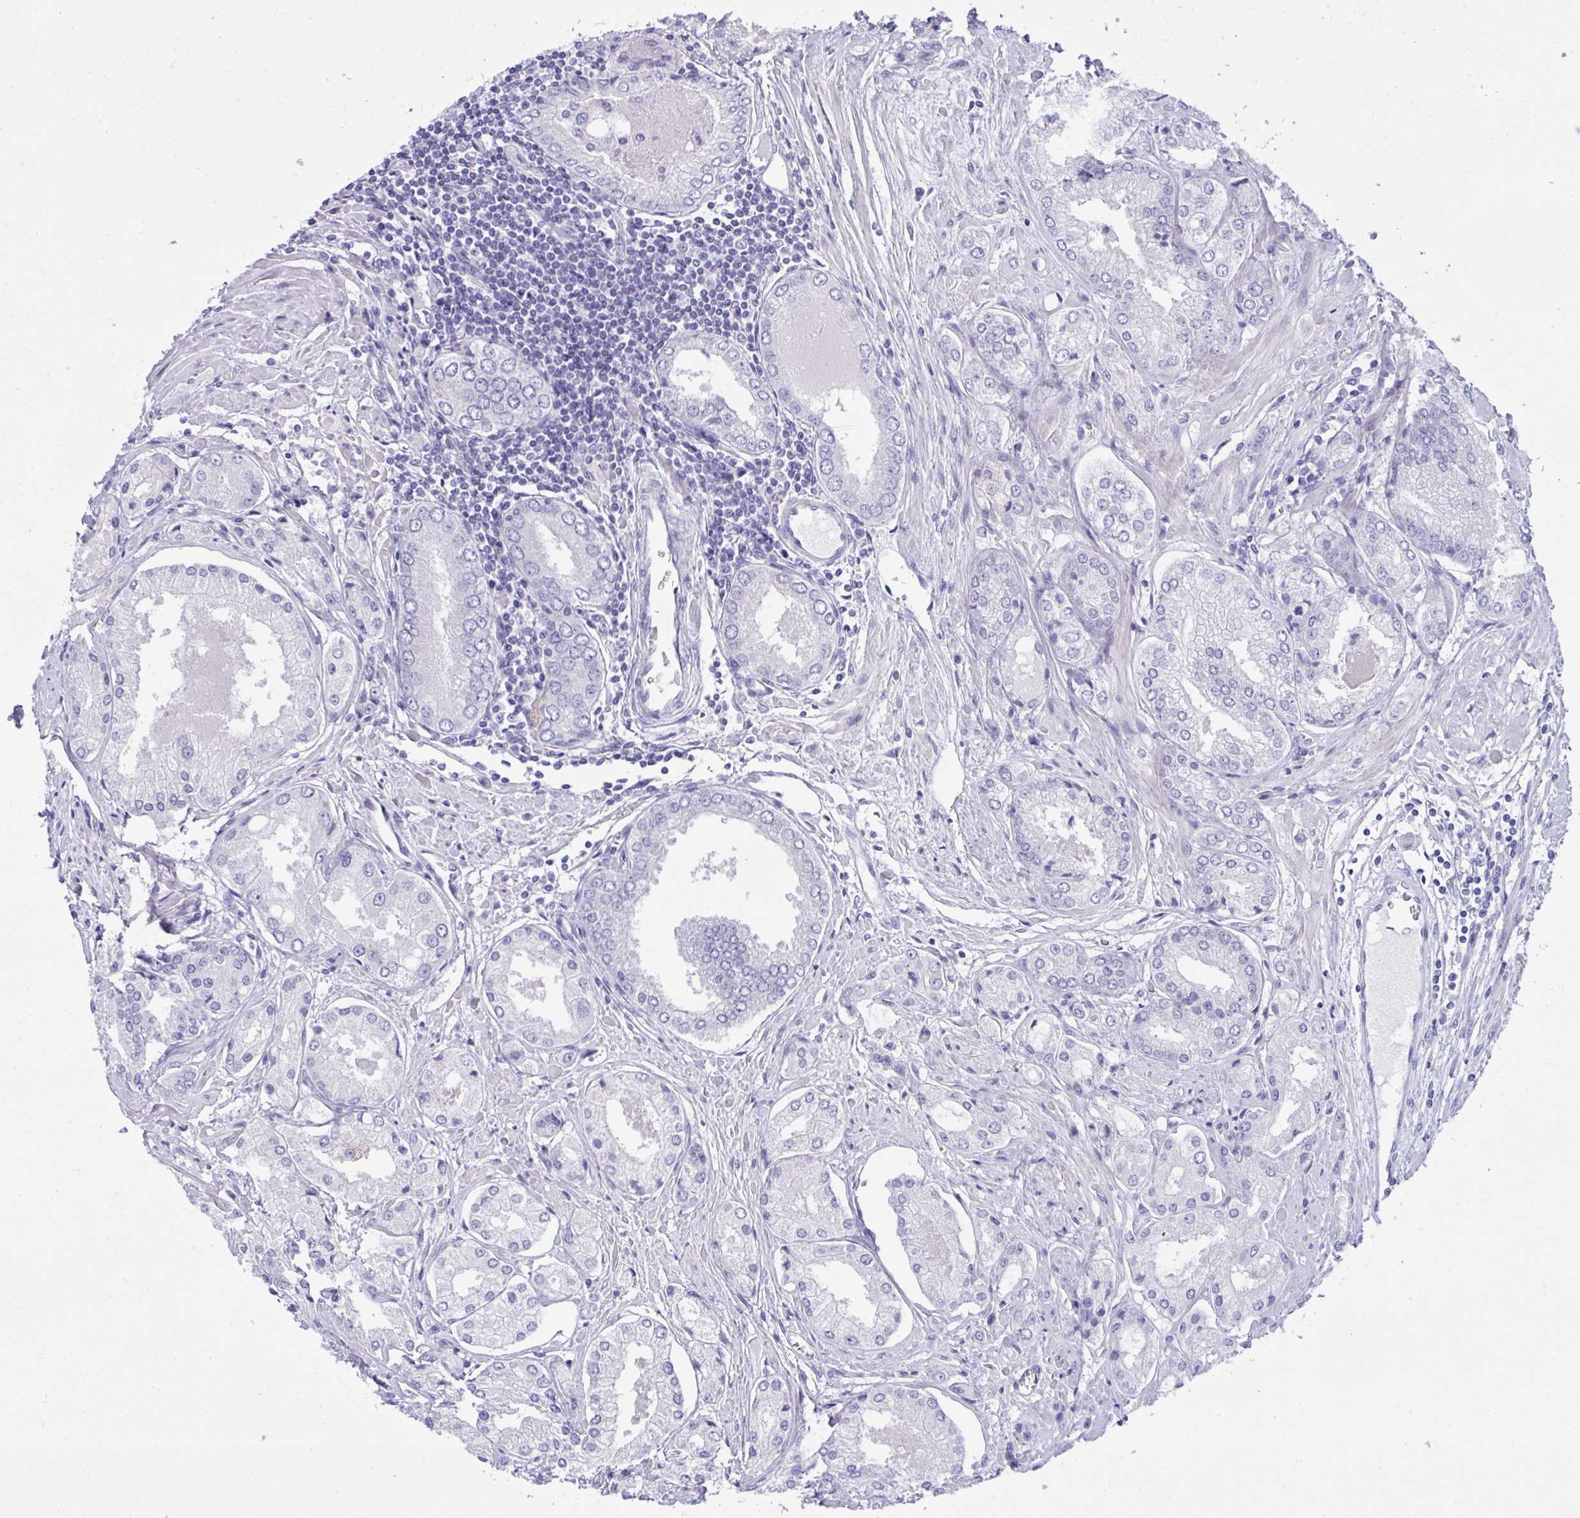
{"staining": {"intensity": "negative", "quantity": "none", "location": "none"}, "tissue": "prostate cancer", "cell_type": "Tumor cells", "image_type": "cancer", "snomed": [{"axis": "morphology", "description": "Adenocarcinoma, Low grade"}, {"axis": "topography", "description": "Prostate"}], "caption": "Human prostate cancer (adenocarcinoma (low-grade)) stained for a protein using immunohistochemistry reveals no positivity in tumor cells.", "gene": "PLEKHH1", "patient": {"sex": "male", "age": 68}}